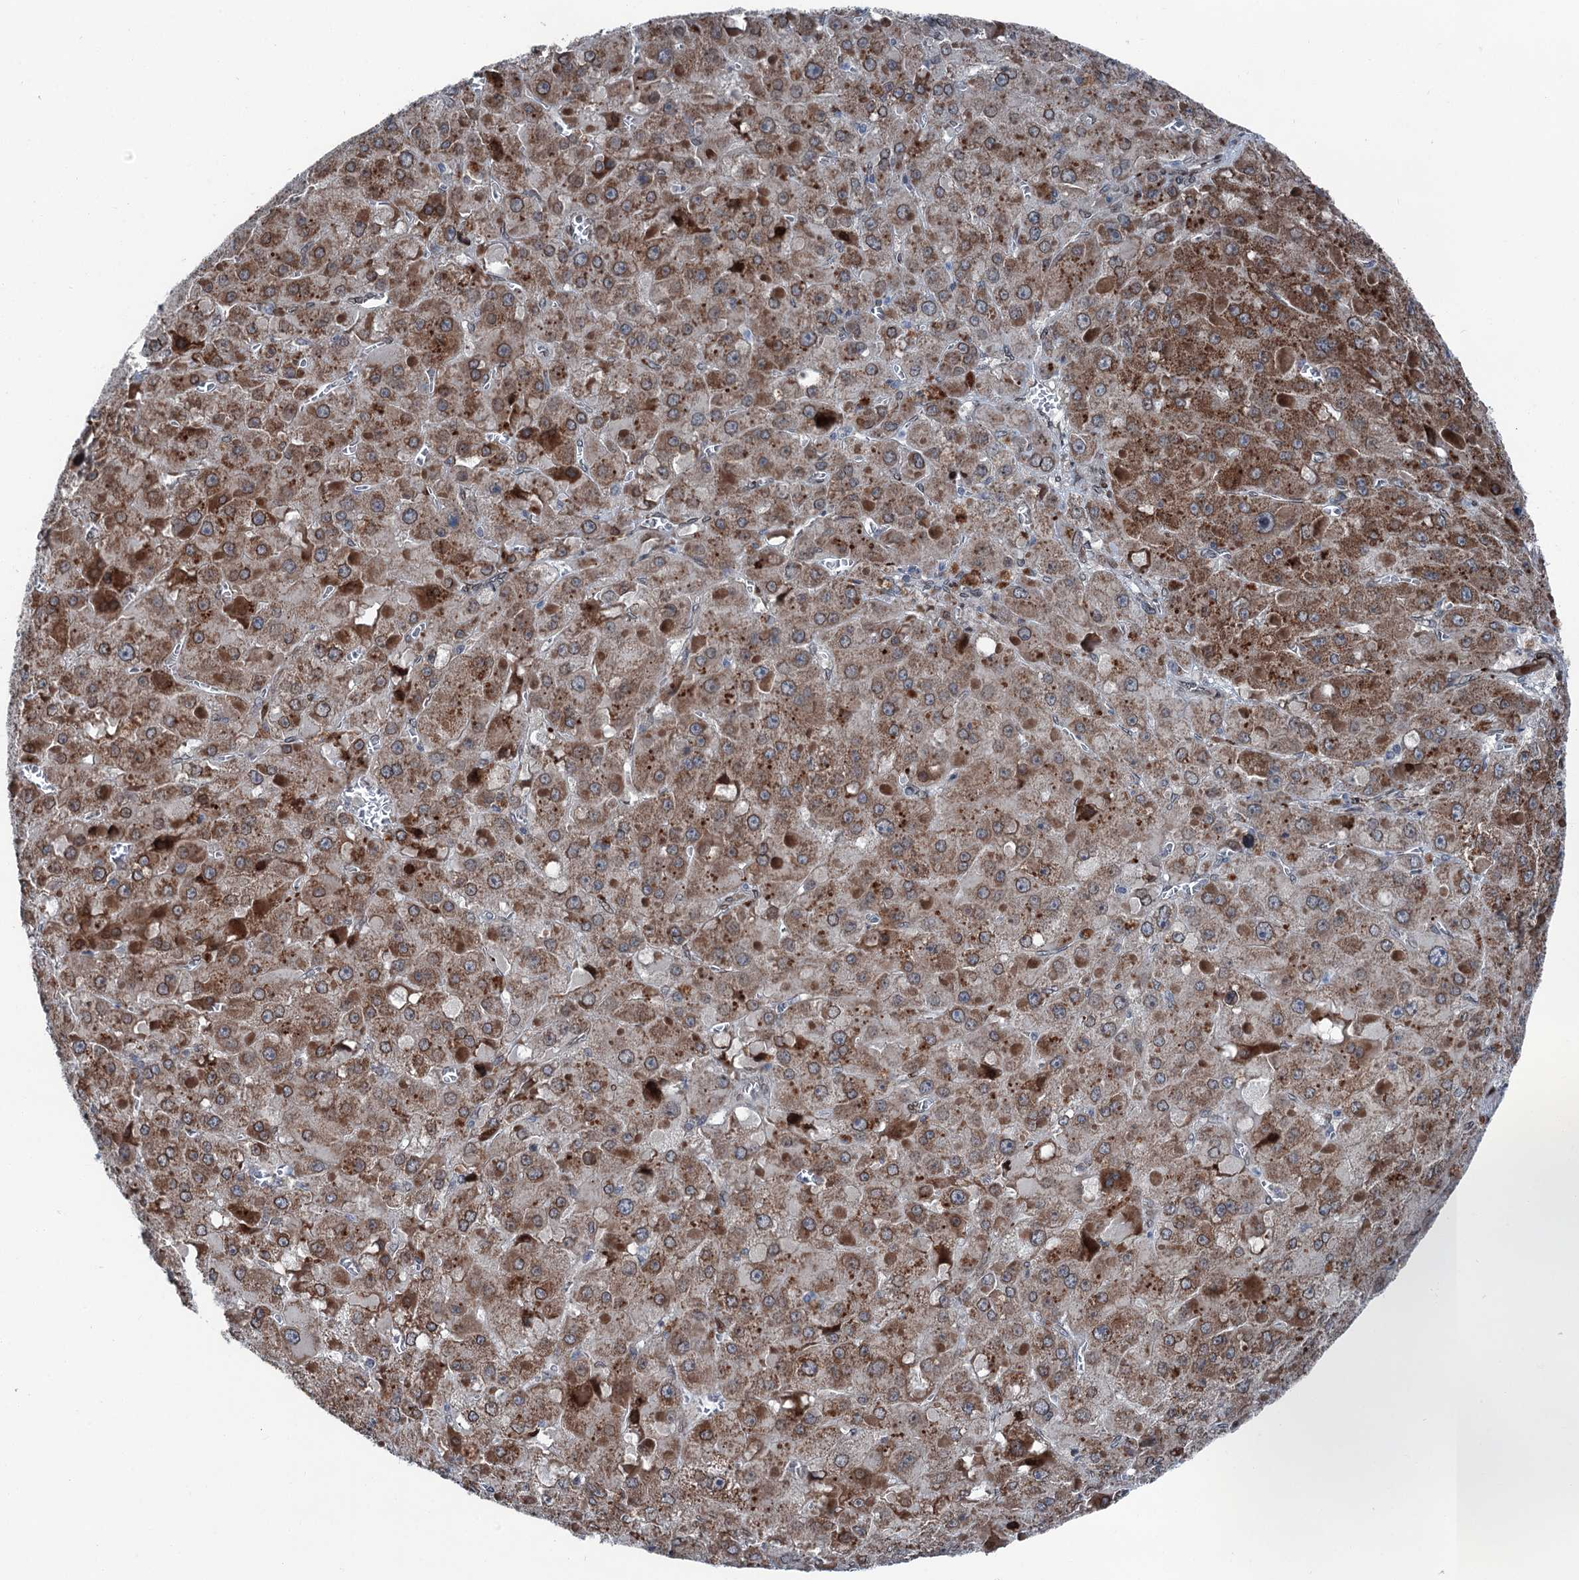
{"staining": {"intensity": "moderate", "quantity": ">75%", "location": "cytoplasmic/membranous"}, "tissue": "liver cancer", "cell_type": "Tumor cells", "image_type": "cancer", "snomed": [{"axis": "morphology", "description": "Carcinoma, Hepatocellular, NOS"}, {"axis": "topography", "description": "Liver"}], "caption": "IHC image of hepatocellular carcinoma (liver) stained for a protein (brown), which reveals medium levels of moderate cytoplasmic/membranous staining in approximately >75% of tumor cells.", "gene": "MRPL14", "patient": {"sex": "female", "age": 73}}